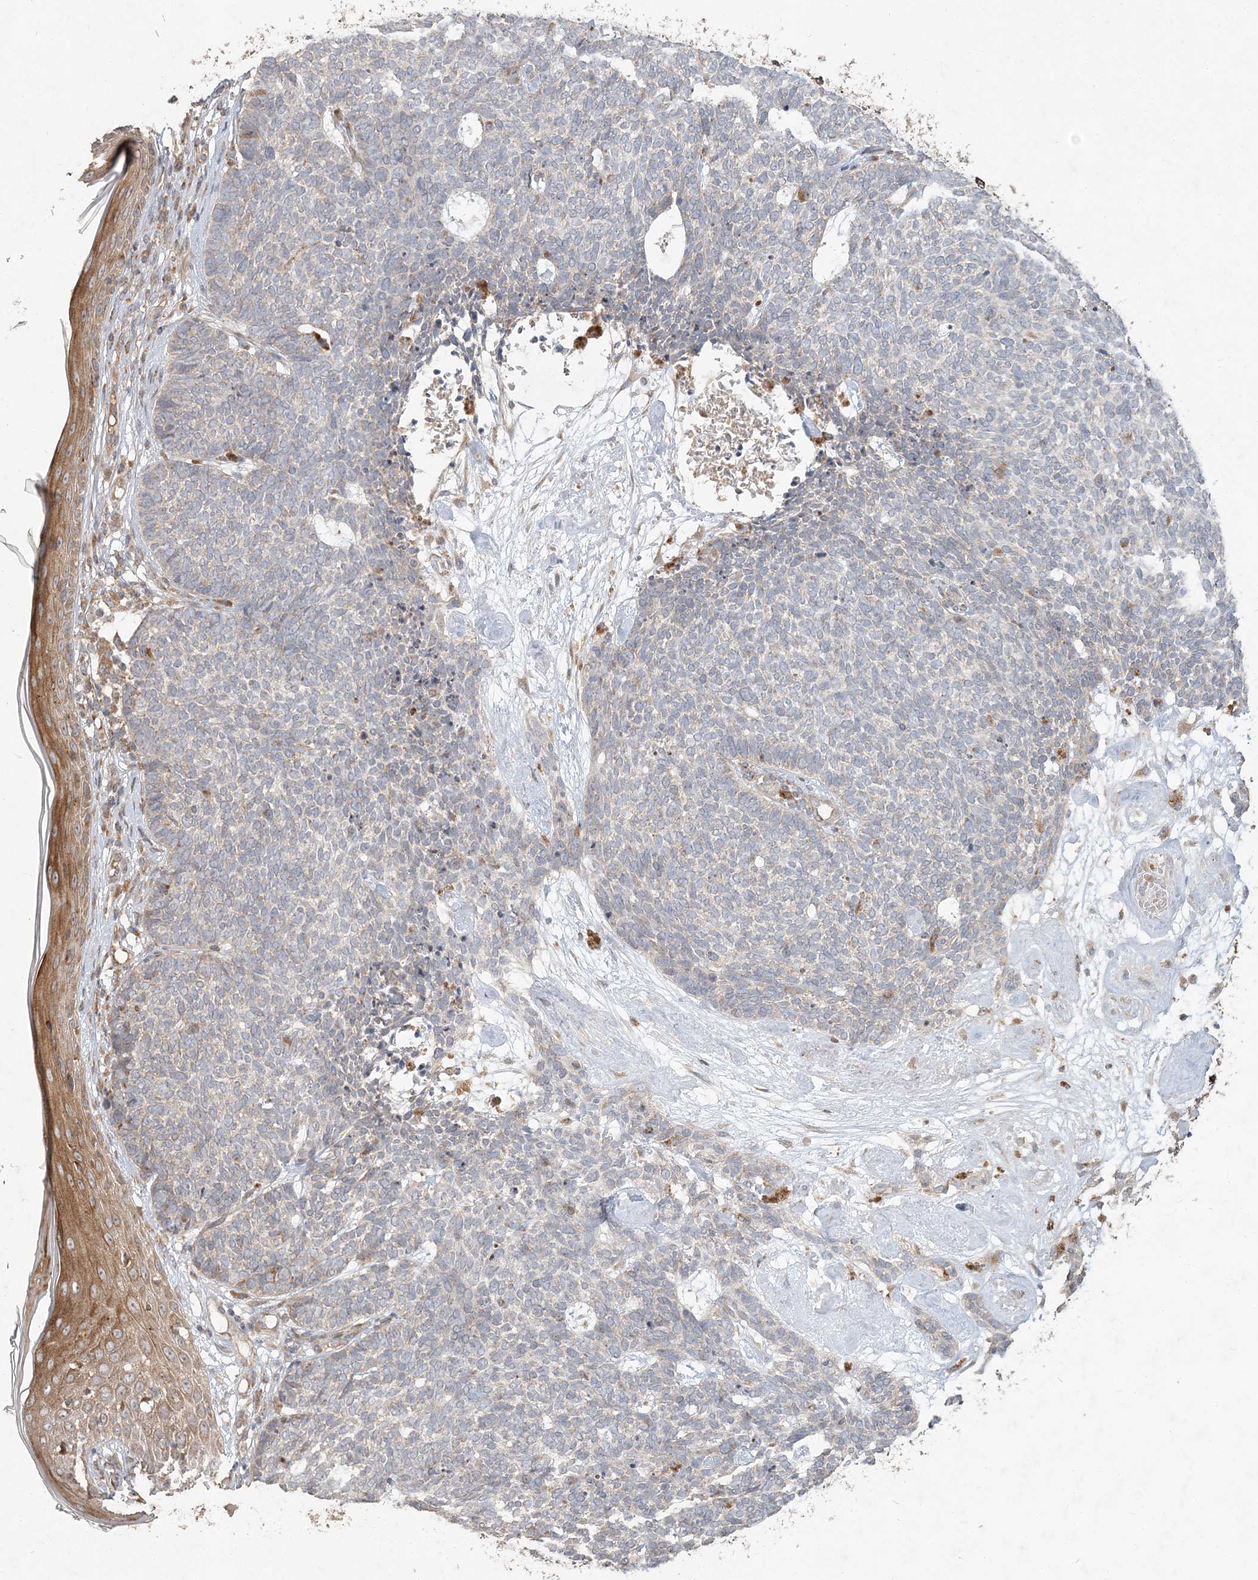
{"staining": {"intensity": "negative", "quantity": "none", "location": "none"}, "tissue": "skin cancer", "cell_type": "Tumor cells", "image_type": "cancer", "snomed": [{"axis": "morphology", "description": "Basal cell carcinoma"}, {"axis": "topography", "description": "Skin"}], "caption": "An IHC histopathology image of basal cell carcinoma (skin) is shown. There is no staining in tumor cells of basal cell carcinoma (skin).", "gene": "RAB14", "patient": {"sex": "female", "age": 84}}